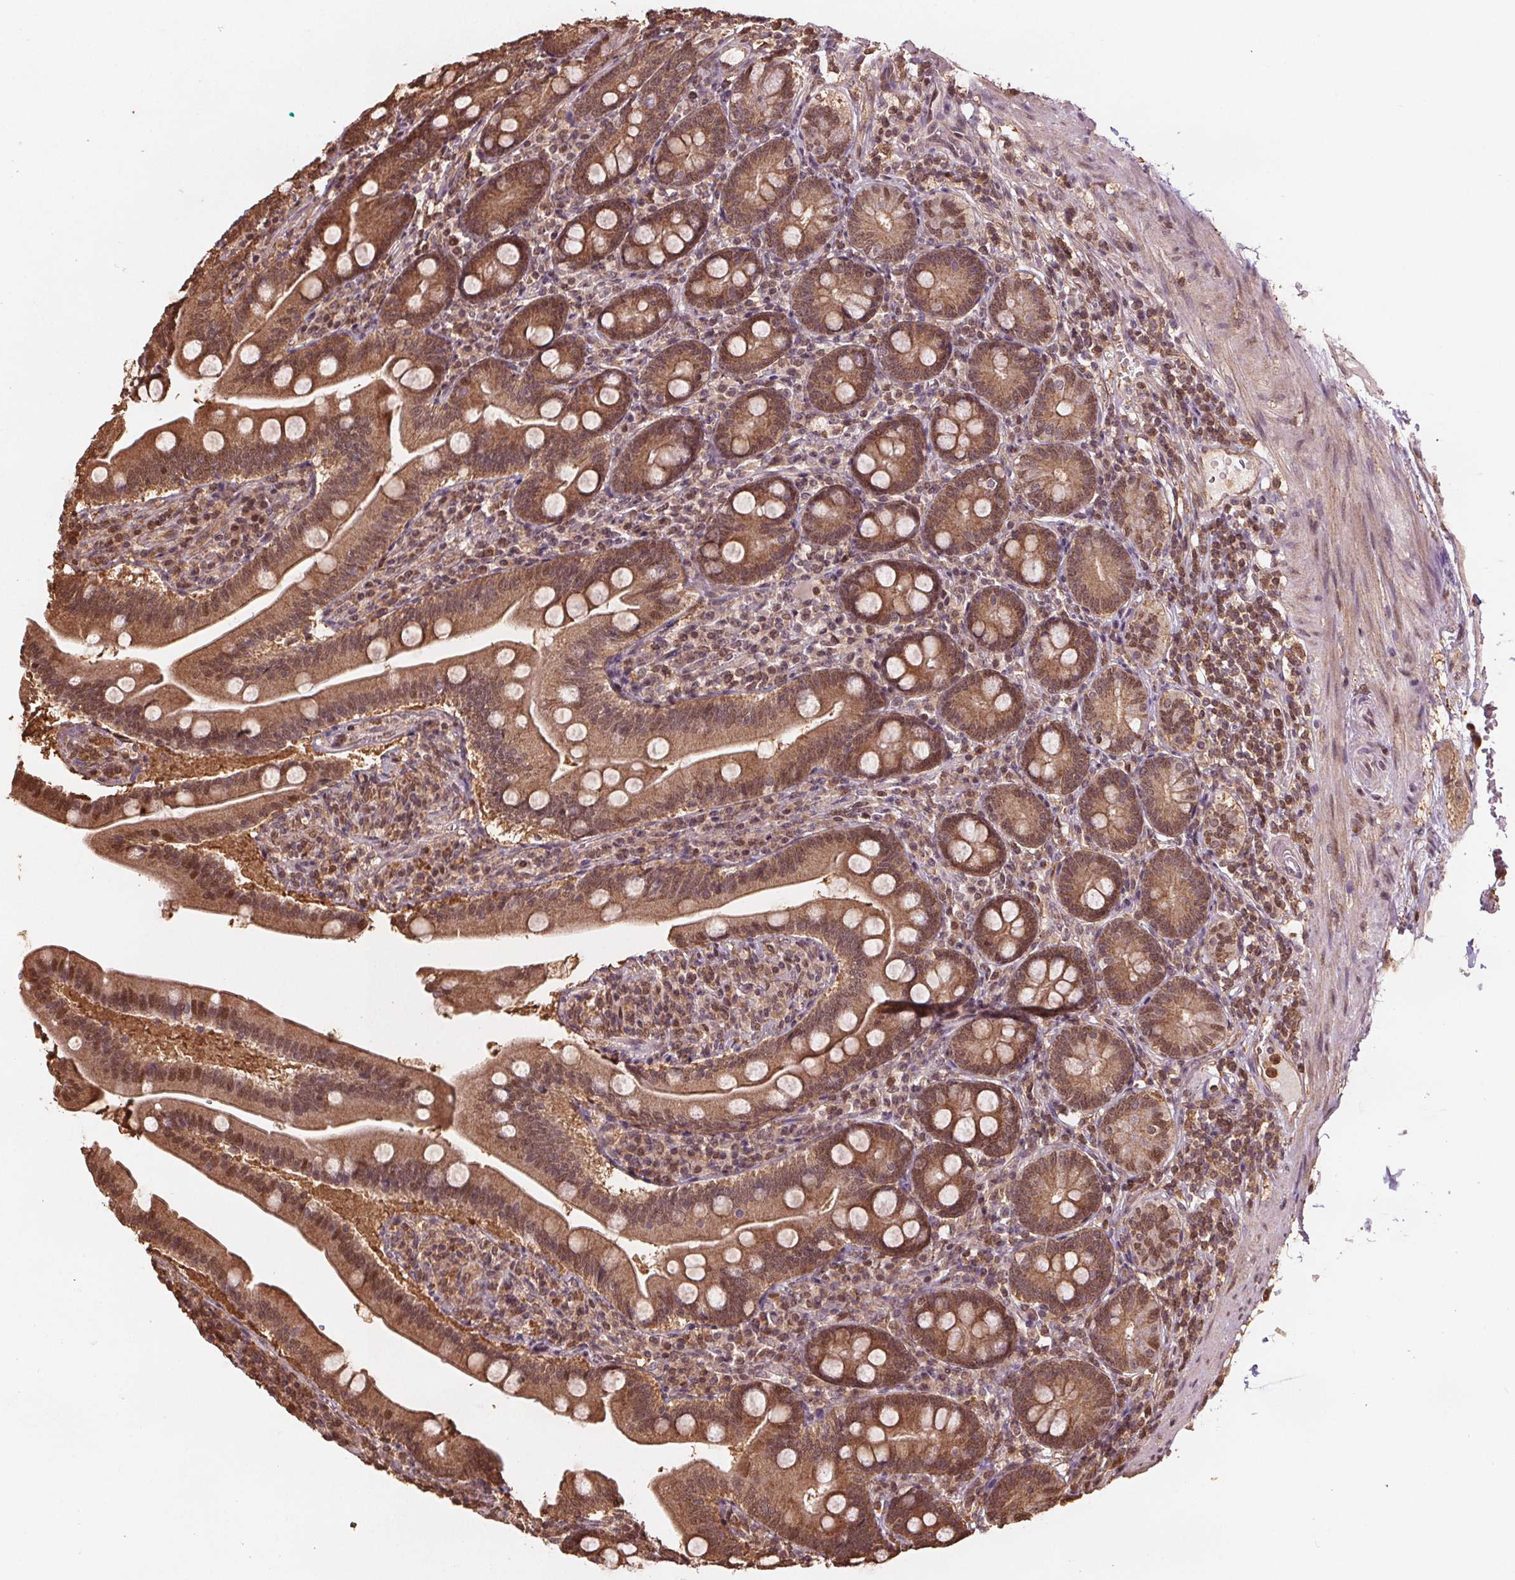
{"staining": {"intensity": "moderate", "quantity": ">75%", "location": "cytoplasmic/membranous,nuclear"}, "tissue": "duodenum", "cell_type": "Glandular cells", "image_type": "normal", "snomed": [{"axis": "morphology", "description": "Normal tissue, NOS"}, {"axis": "topography", "description": "Duodenum"}], "caption": "The immunohistochemical stain highlights moderate cytoplasmic/membranous,nuclear expression in glandular cells of benign duodenum. The protein is stained brown, and the nuclei are stained in blue (DAB (3,3'-diaminobenzidine) IHC with brightfield microscopy, high magnification).", "gene": "ENO1", "patient": {"sex": "female", "age": 67}}